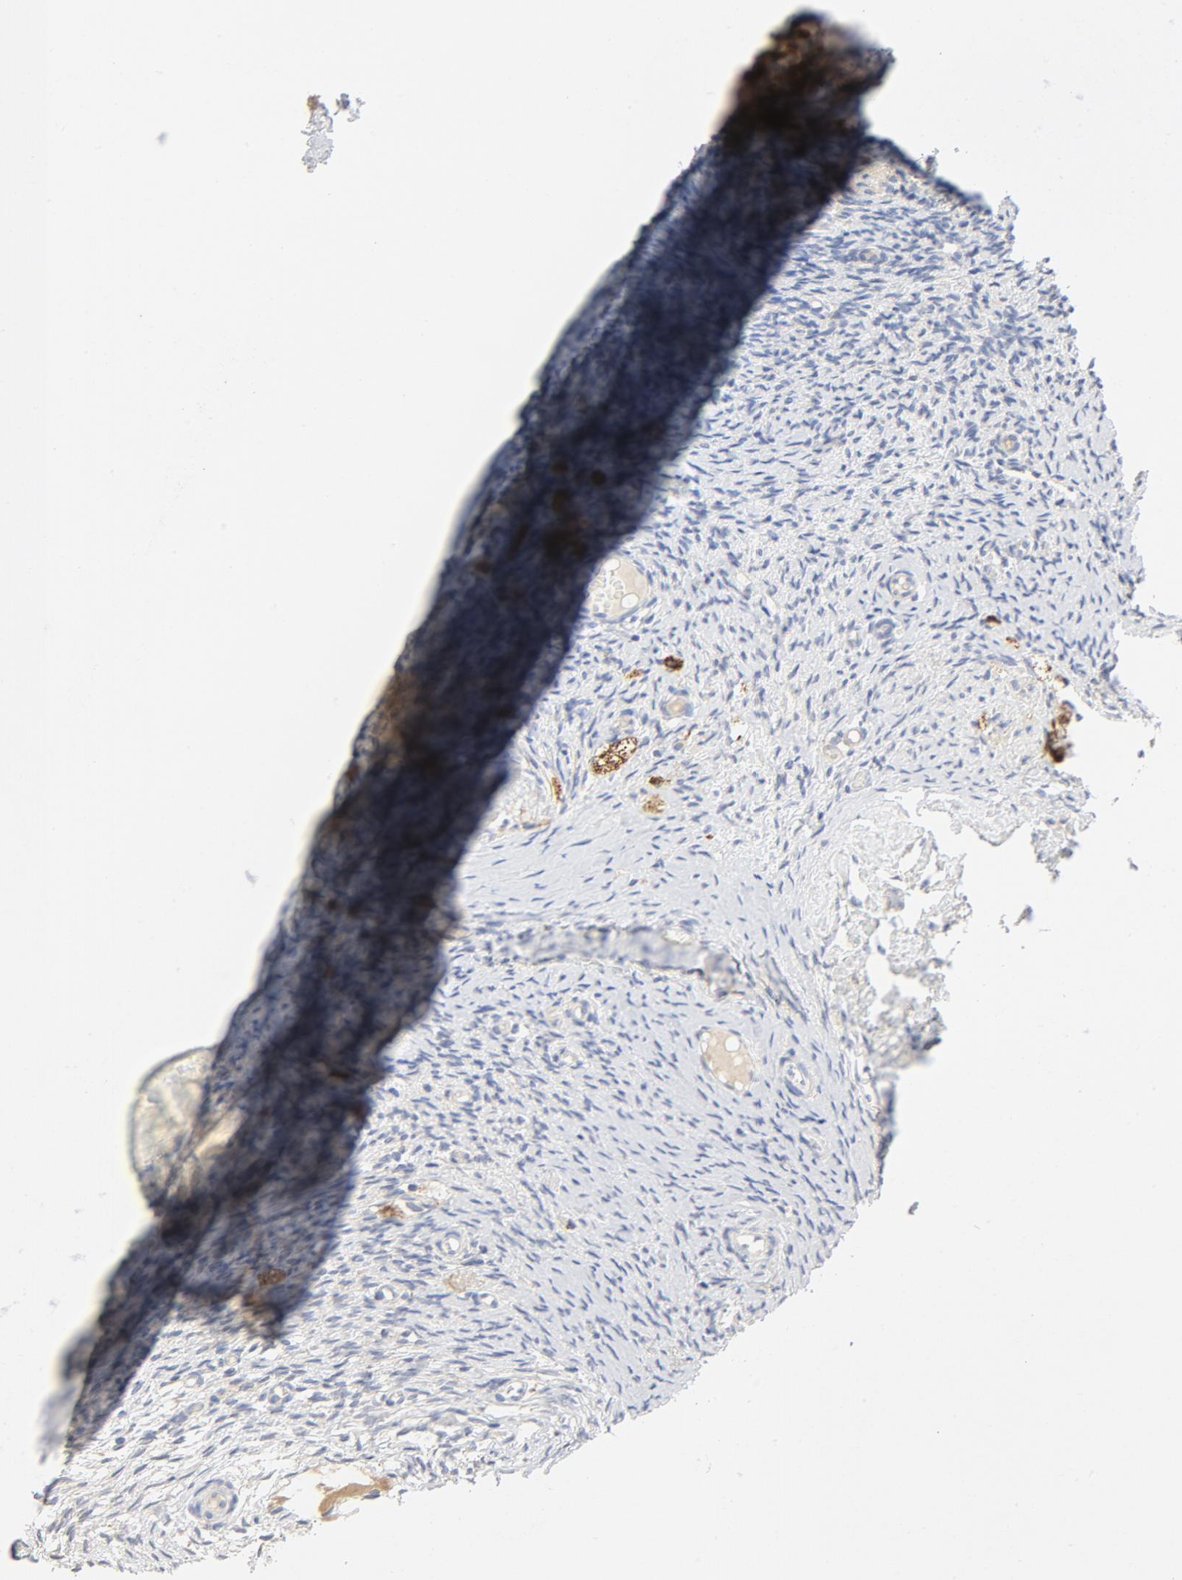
{"staining": {"intensity": "negative", "quantity": "none", "location": "none"}, "tissue": "ovary", "cell_type": "Follicle cells", "image_type": "normal", "snomed": [{"axis": "morphology", "description": "Normal tissue, NOS"}, {"axis": "topography", "description": "Ovary"}], "caption": "The photomicrograph displays no staining of follicle cells in benign ovary.", "gene": "MAGEB17", "patient": {"sex": "female", "age": 60}}